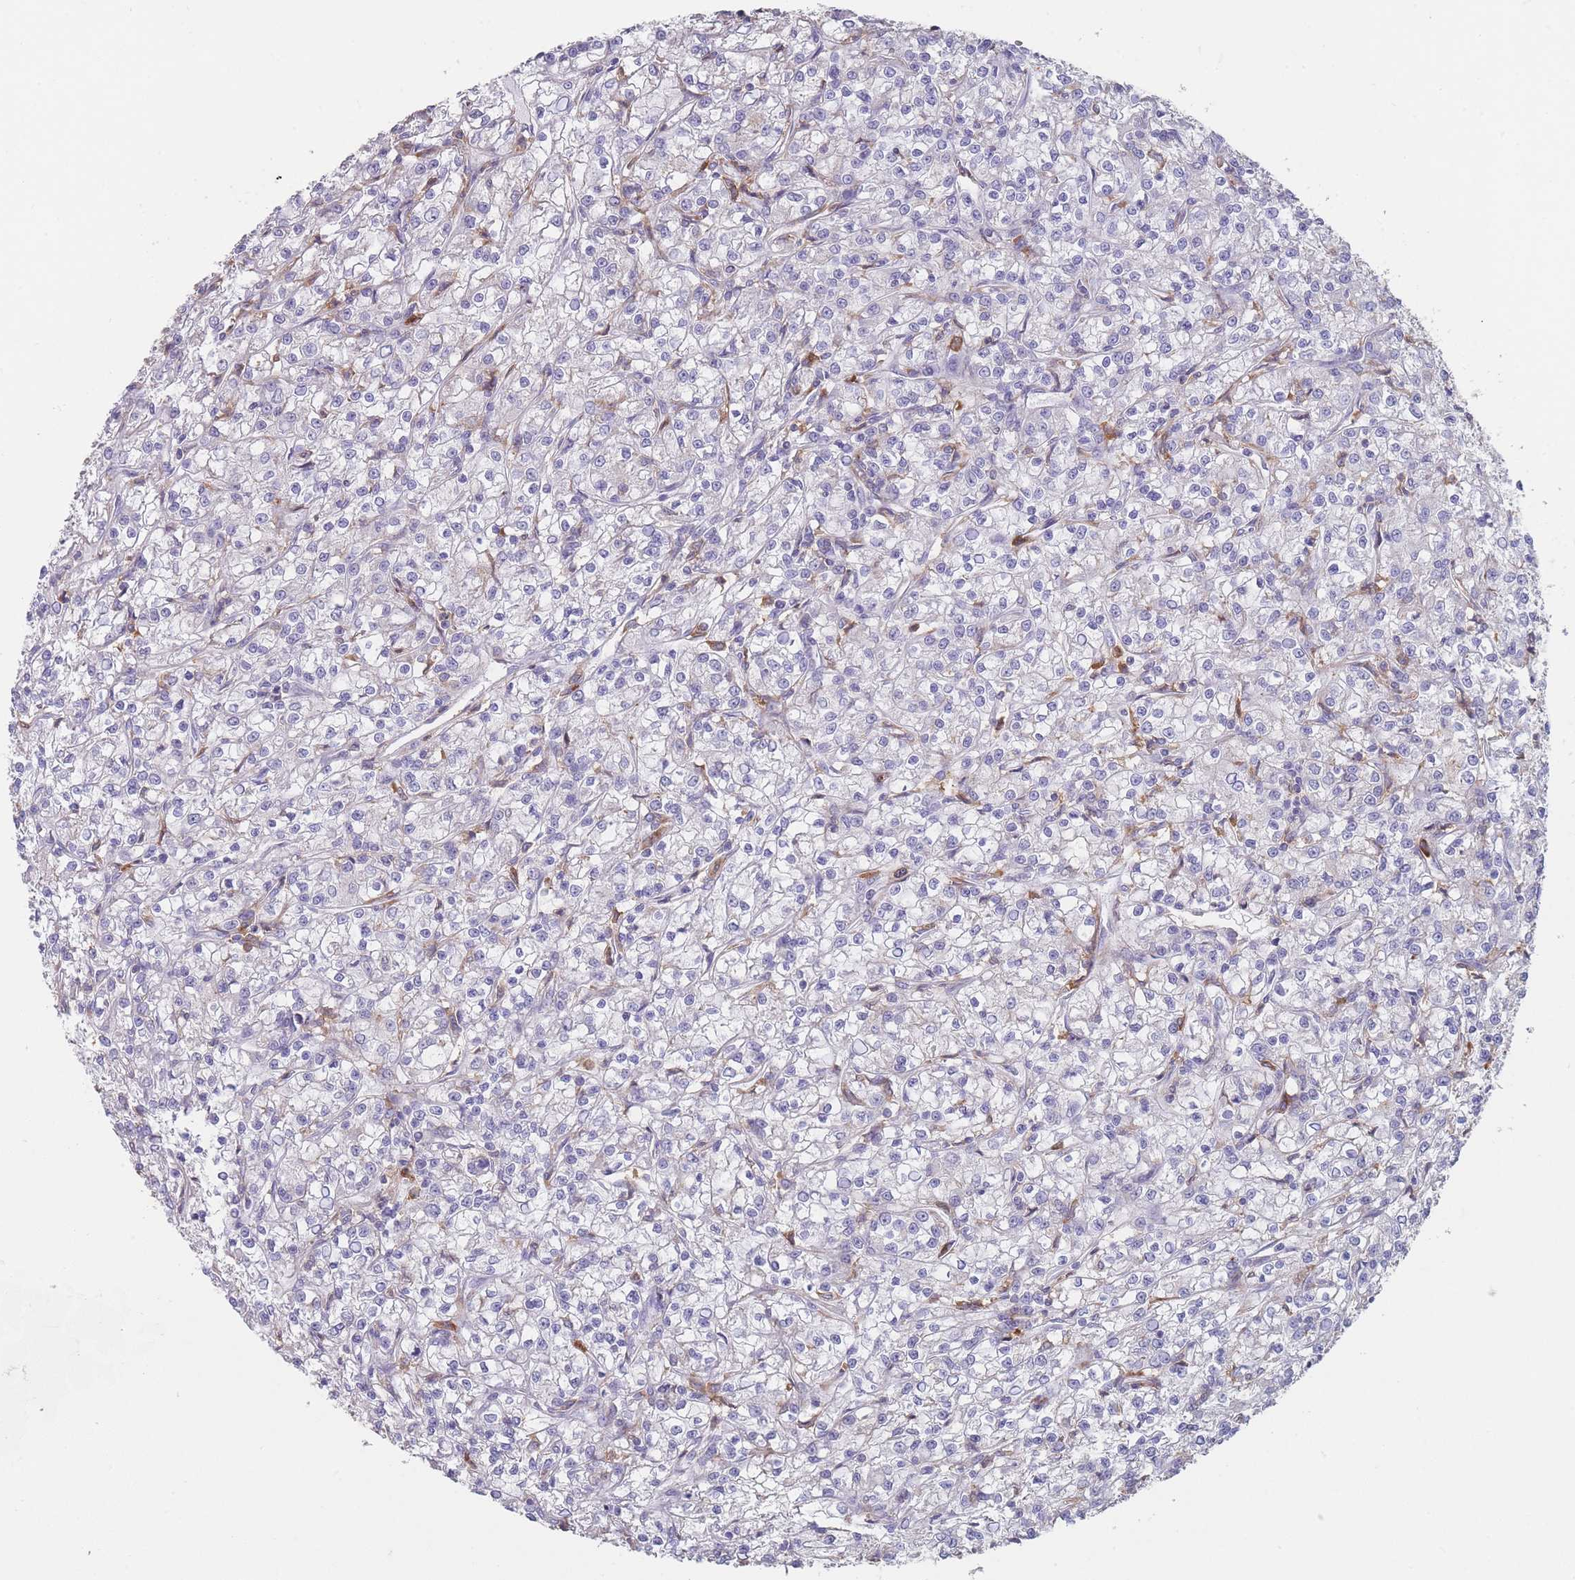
{"staining": {"intensity": "negative", "quantity": "none", "location": "none"}, "tissue": "renal cancer", "cell_type": "Tumor cells", "image_type": "cancer", "snomed": [{"axis": "morphology", "description": "Adenocarcinoma, NOS"}, {"axis": "topography", "description": "Kidney"}], "caption": "IHC image of human renal adenocarcinoma stained for a protein (brown), which demonstrates no staining in tumor cells. (DAB (3,3'-diaminobenzidine) immunohistochemistry, high magnification).", "gene": "CLEC12A", "patient": {"sex": "female", "age": 59}}